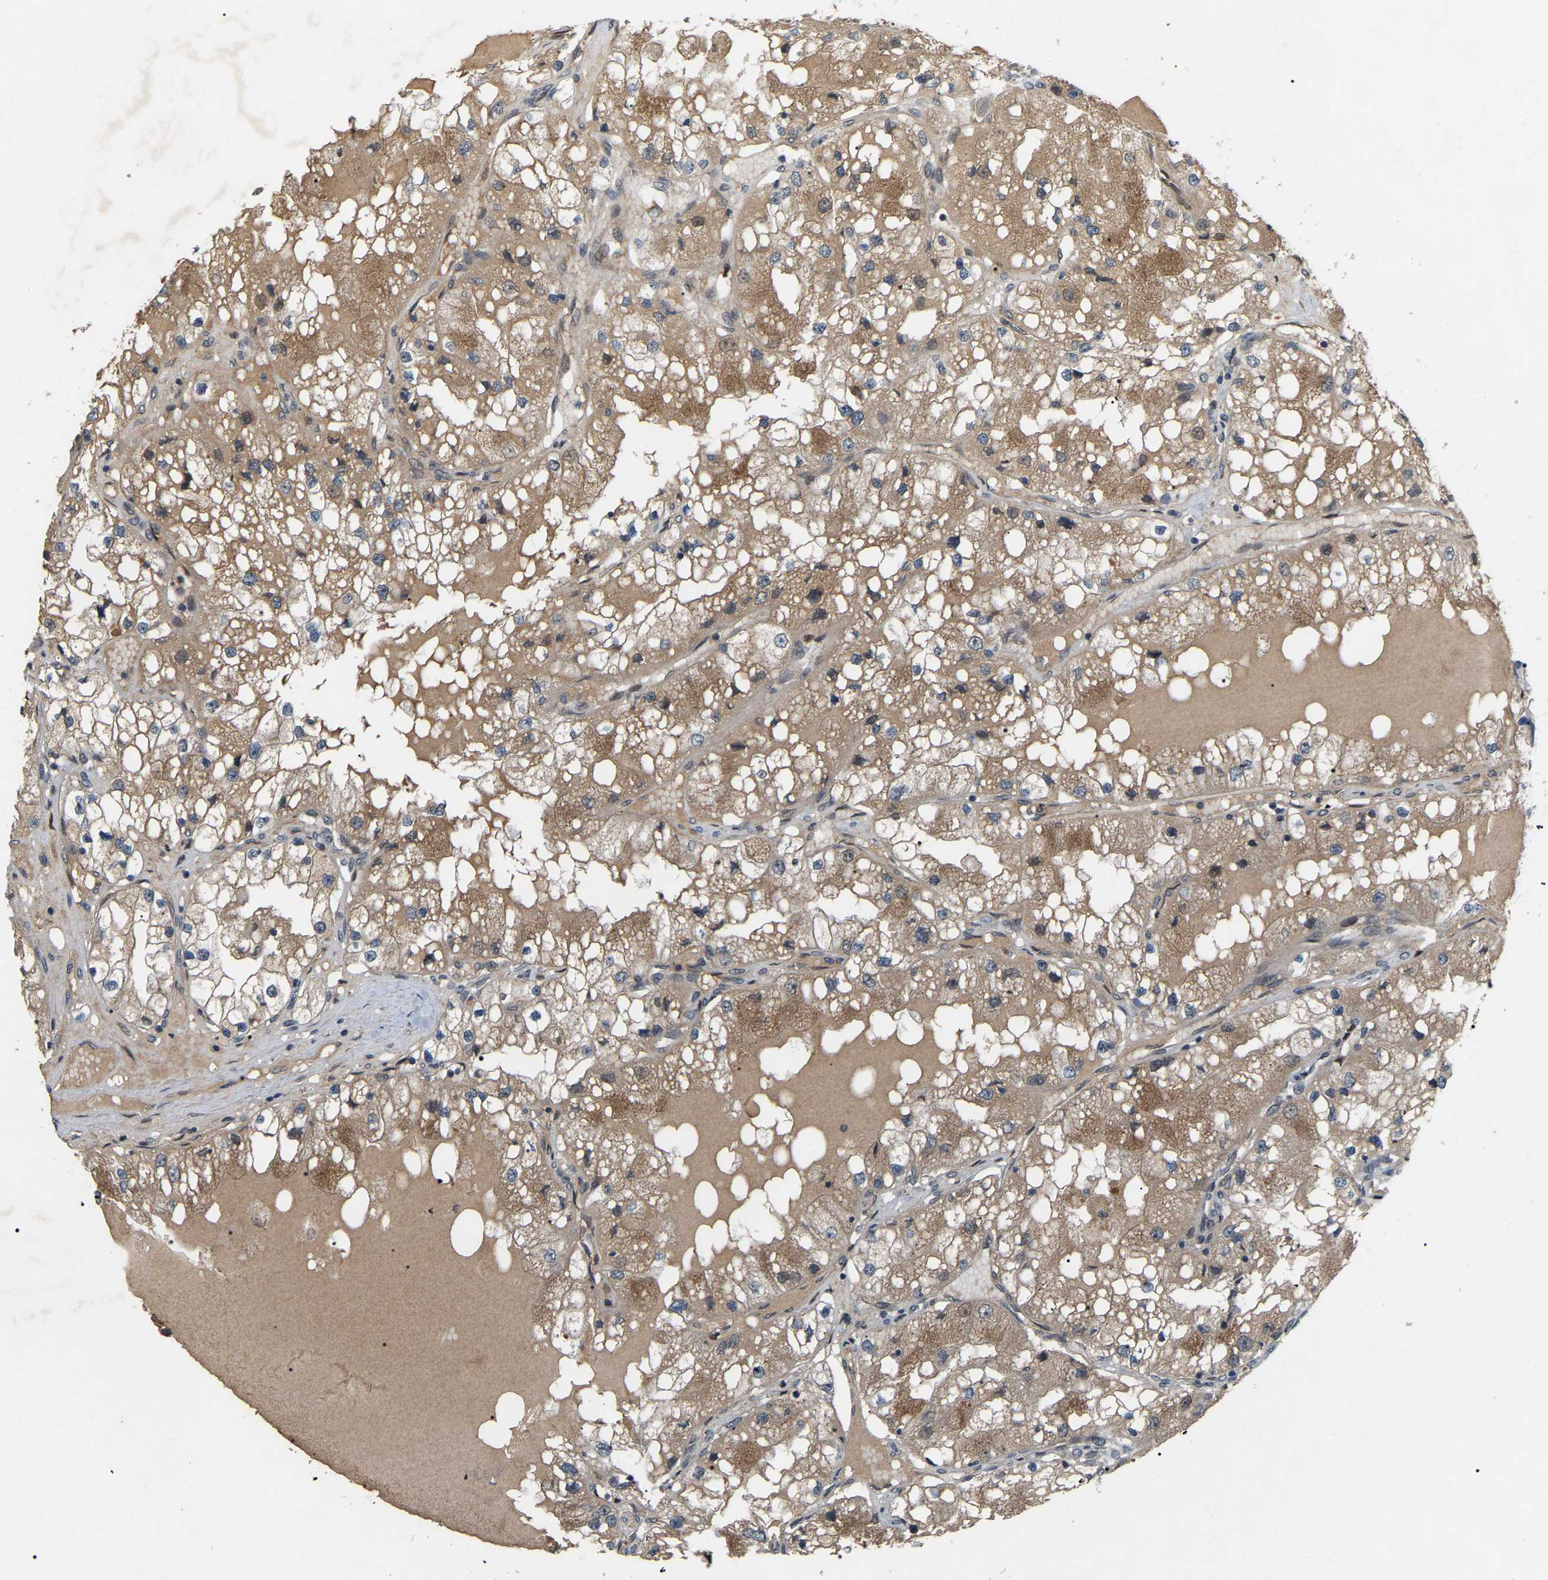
{"staining": {"intensity": "moderate", "quantity": ">75%", "location": "cytoplasmic/membranous"}, "tissue": "renal cancer", "cell_type": "Tumor cells", "image_type": "cancer", "snomed": [{"axis": "morphology", "description": "Adenocarcinoma, NOS"}, {"axis": "topography", "description": "Kidney"}], "caption": "An IHC histopathology image of tumor tissue is shown. Protein staining in brown highlights moderate cytoplasmic/membranous positivity in adenocarcinoma (renal) within tumor cells.", "gene": "CROT", "patient": {"sex": "male", "age": 68}}